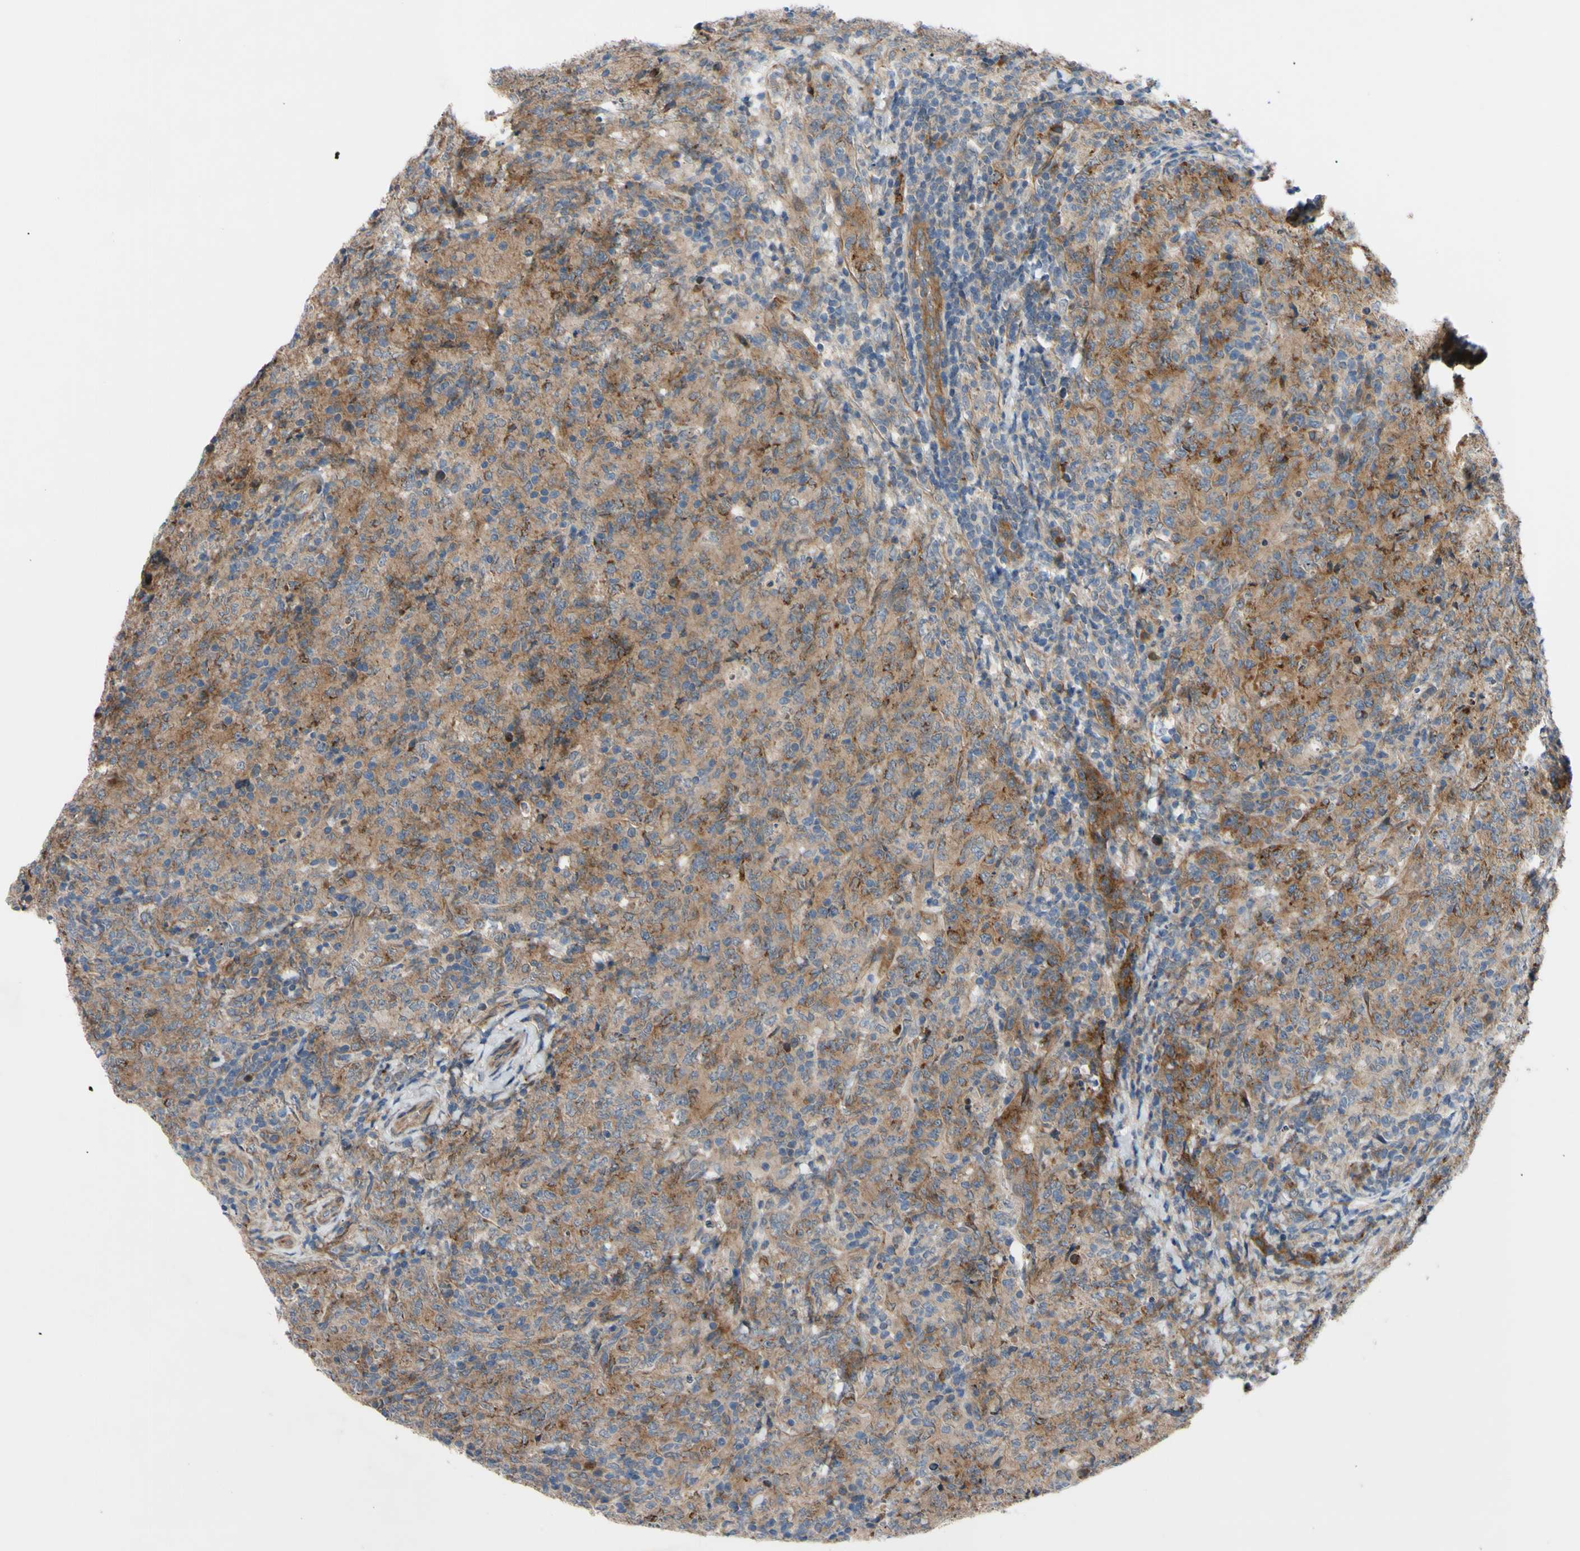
{"staining": {"intensity": "moderate", "quantity": ">75%", "location": "cytoplasmic/membranous"}, "tissue": "lymphoma", "cell_type": "Tumor cells", "image_type": "cancer", "snomed": [{"axis": "morphology", "description": "Malignant lymphoma, non-Hodgkin's type, High grade"}, {"axis": "topography", "description": "Tonsil"}], "caption": "High-grade malignant lymphoma, non-Hodgkin's type stained for a protein (brown) reveals moderate cytoplasmic/membranous positive staining in approximately >75% of tumor cells.", "gene": "SVIL", "patient": {"sex": "female", "age": 36}}